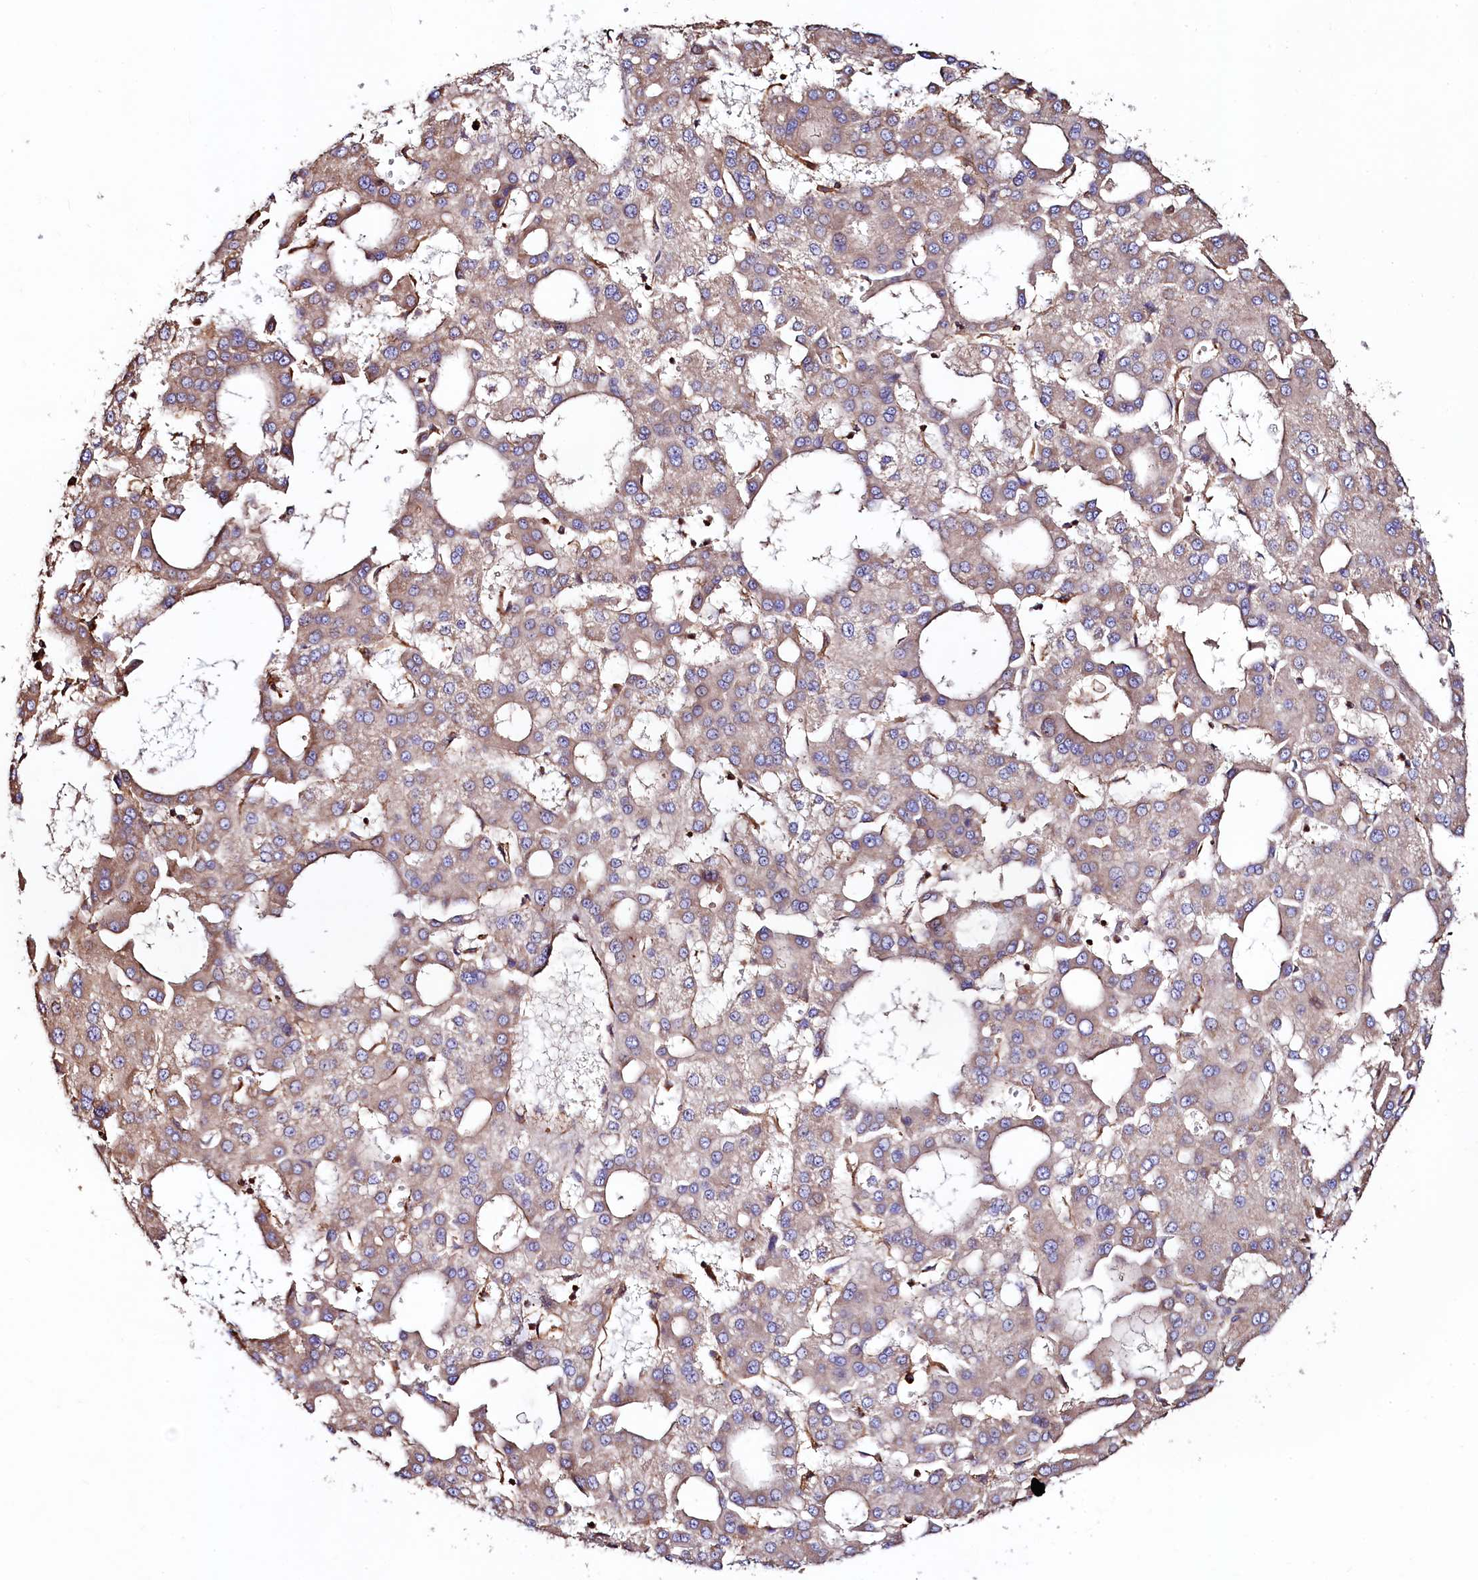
{"staining": {"intensity": "weak", "quantity": ">75%", "location": "cytoplasmic/membranous"}, "tissue": "liver cancer", "cell_type": "Tumor cells", "image_type": "cancer", "snomed": [{"axis": "morphology", "description": "Carcinoma, Hepatocellular, NOS"}, {"axis": "topography", "description": "Liver"}], "caption": "IHC histopathology image of neoplastic tissue: liver cancer stained using immunohistochemistry (IHC) demonstrates low levels of weak protein expression localized specifically in the cytoplasmic/membranous of tumor cells, appearing as a cytoplasmic/membranous brown color.", "gene": "KLHDC4", "patient": {"sex": "male", "age": 47}}